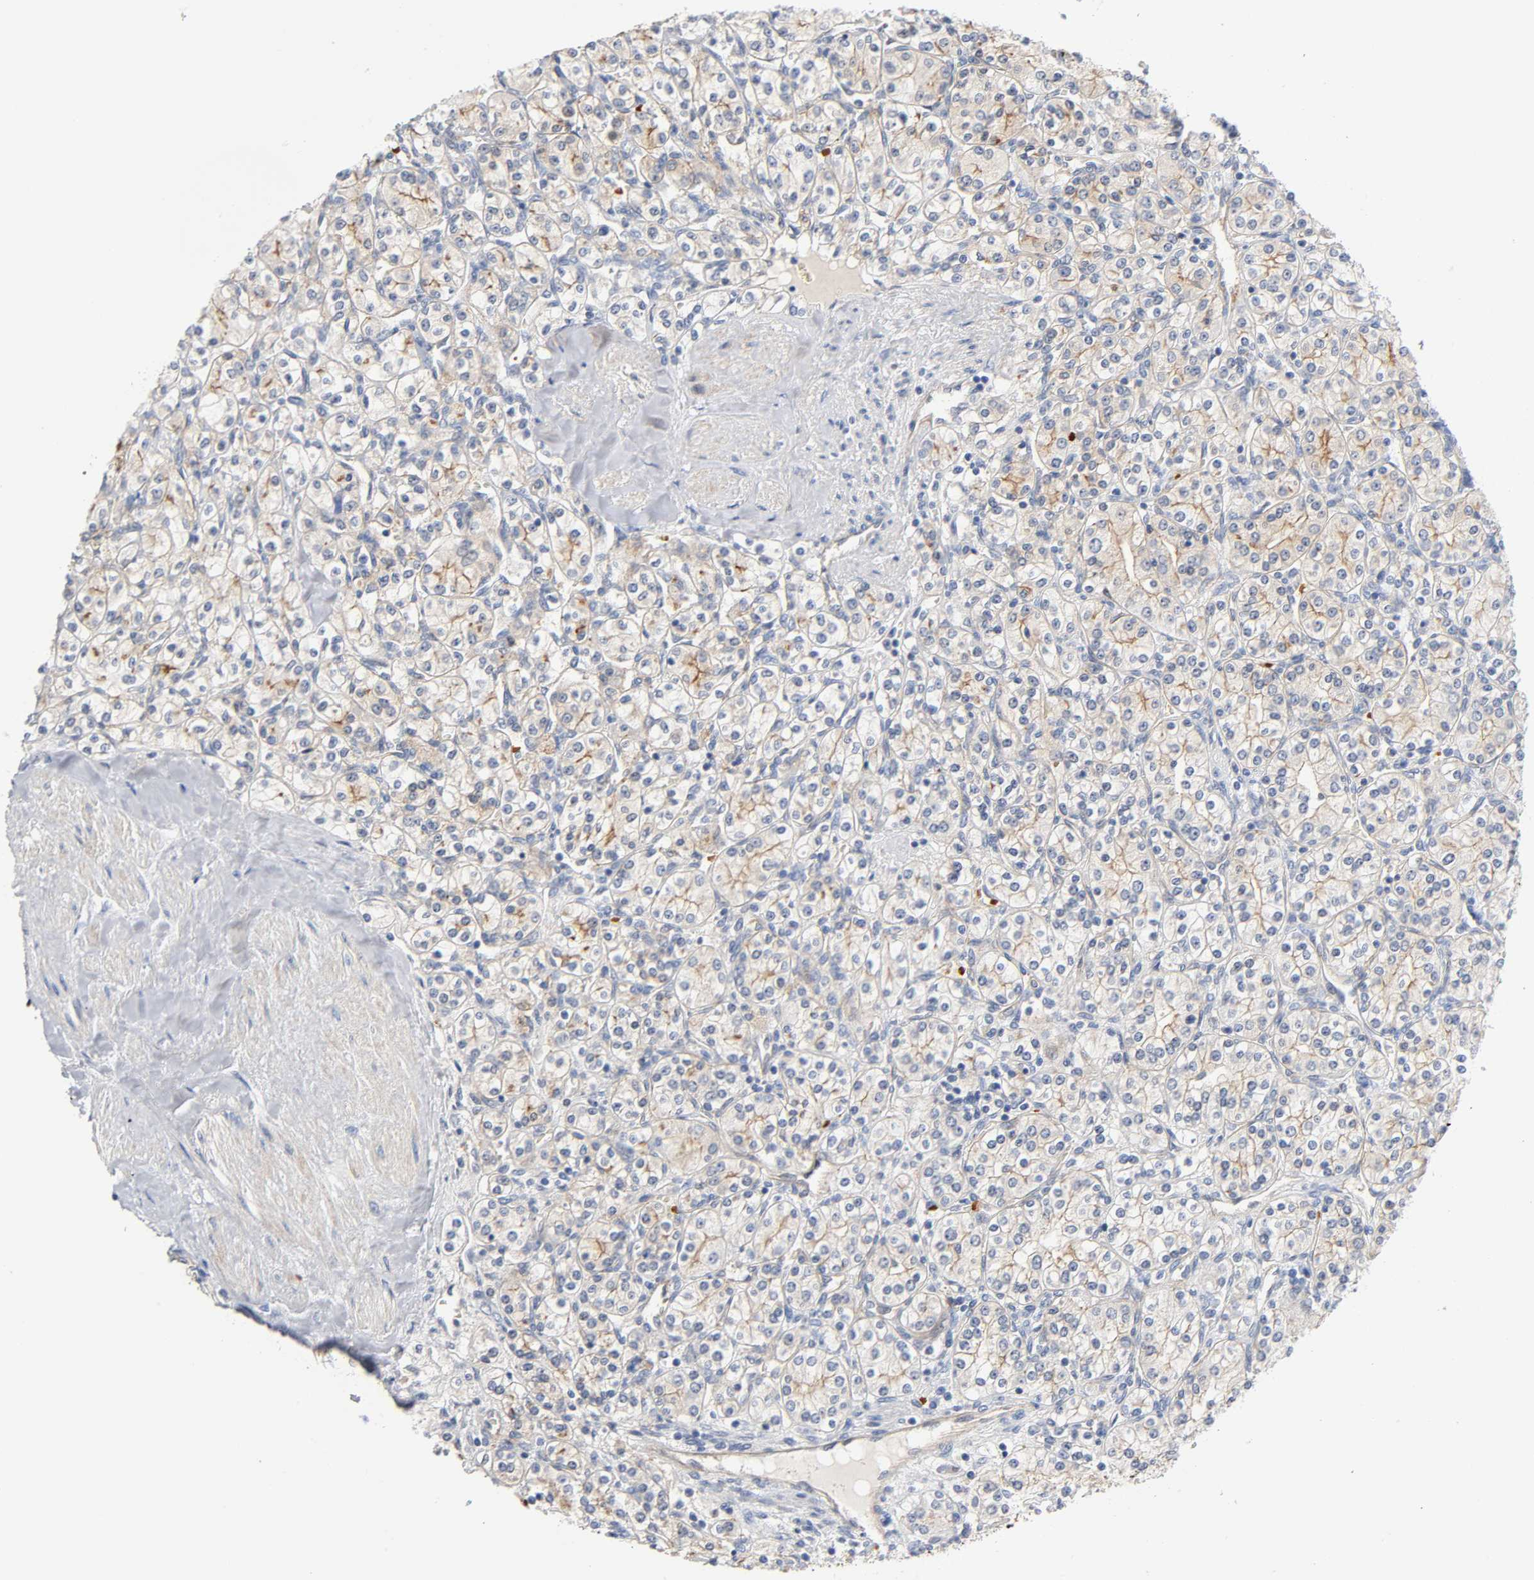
{"staining": {"intensity": "weak", "quantity": ">75%", "location": "cytoplasmic/membranous"}, "tissue": "renal cancer", "cell_type": "Tumor cells", "image_type": "cancer", "snomed": [{"axis": "morphology", "description": "Adenocarcinoma, NOS"}, {"axis": "topography", "description": "Kidney"}], "caption": "Protein expression analysis of human renal cancer reveals weak cytoplasmic/membranous staining in about >75% of tumor cells.", "gene": "CD2AP", "patient": {"sex": "male", "age": 77}}